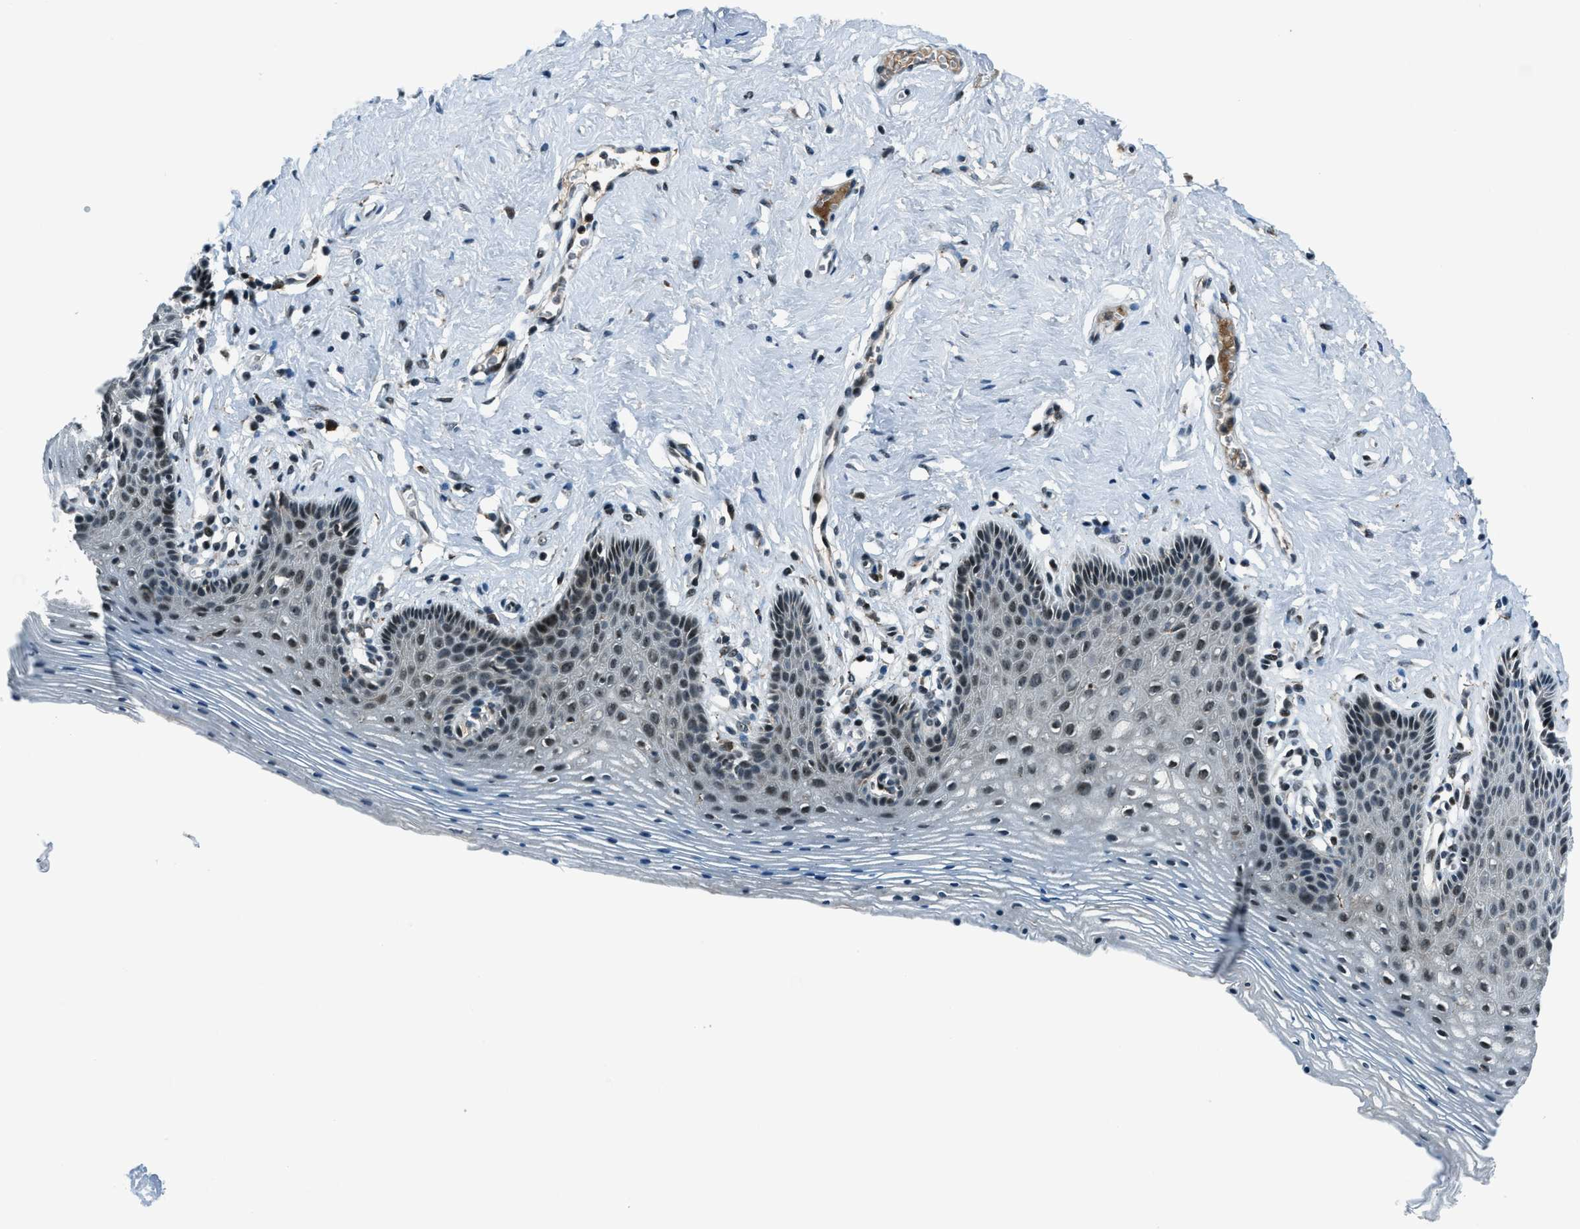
{"staining": {"intensity": "negative", "quantity": "none", "location": "none"}, "tissue": "vagina", "cell_type": "Squamous epithelial cells", "image_type": "normal", "snomed": [{"axis": "morphology", "description": "Normal tissue, NOS"}, {"axis": "topography", "description": "Vagina"}], "caption": "This is an IHC photomicrograph of normal human vagina. There is no positivity in squamous epithelial cells.", "gene": "ACTL9", "patient": {"sex": "female", "age": 32}}